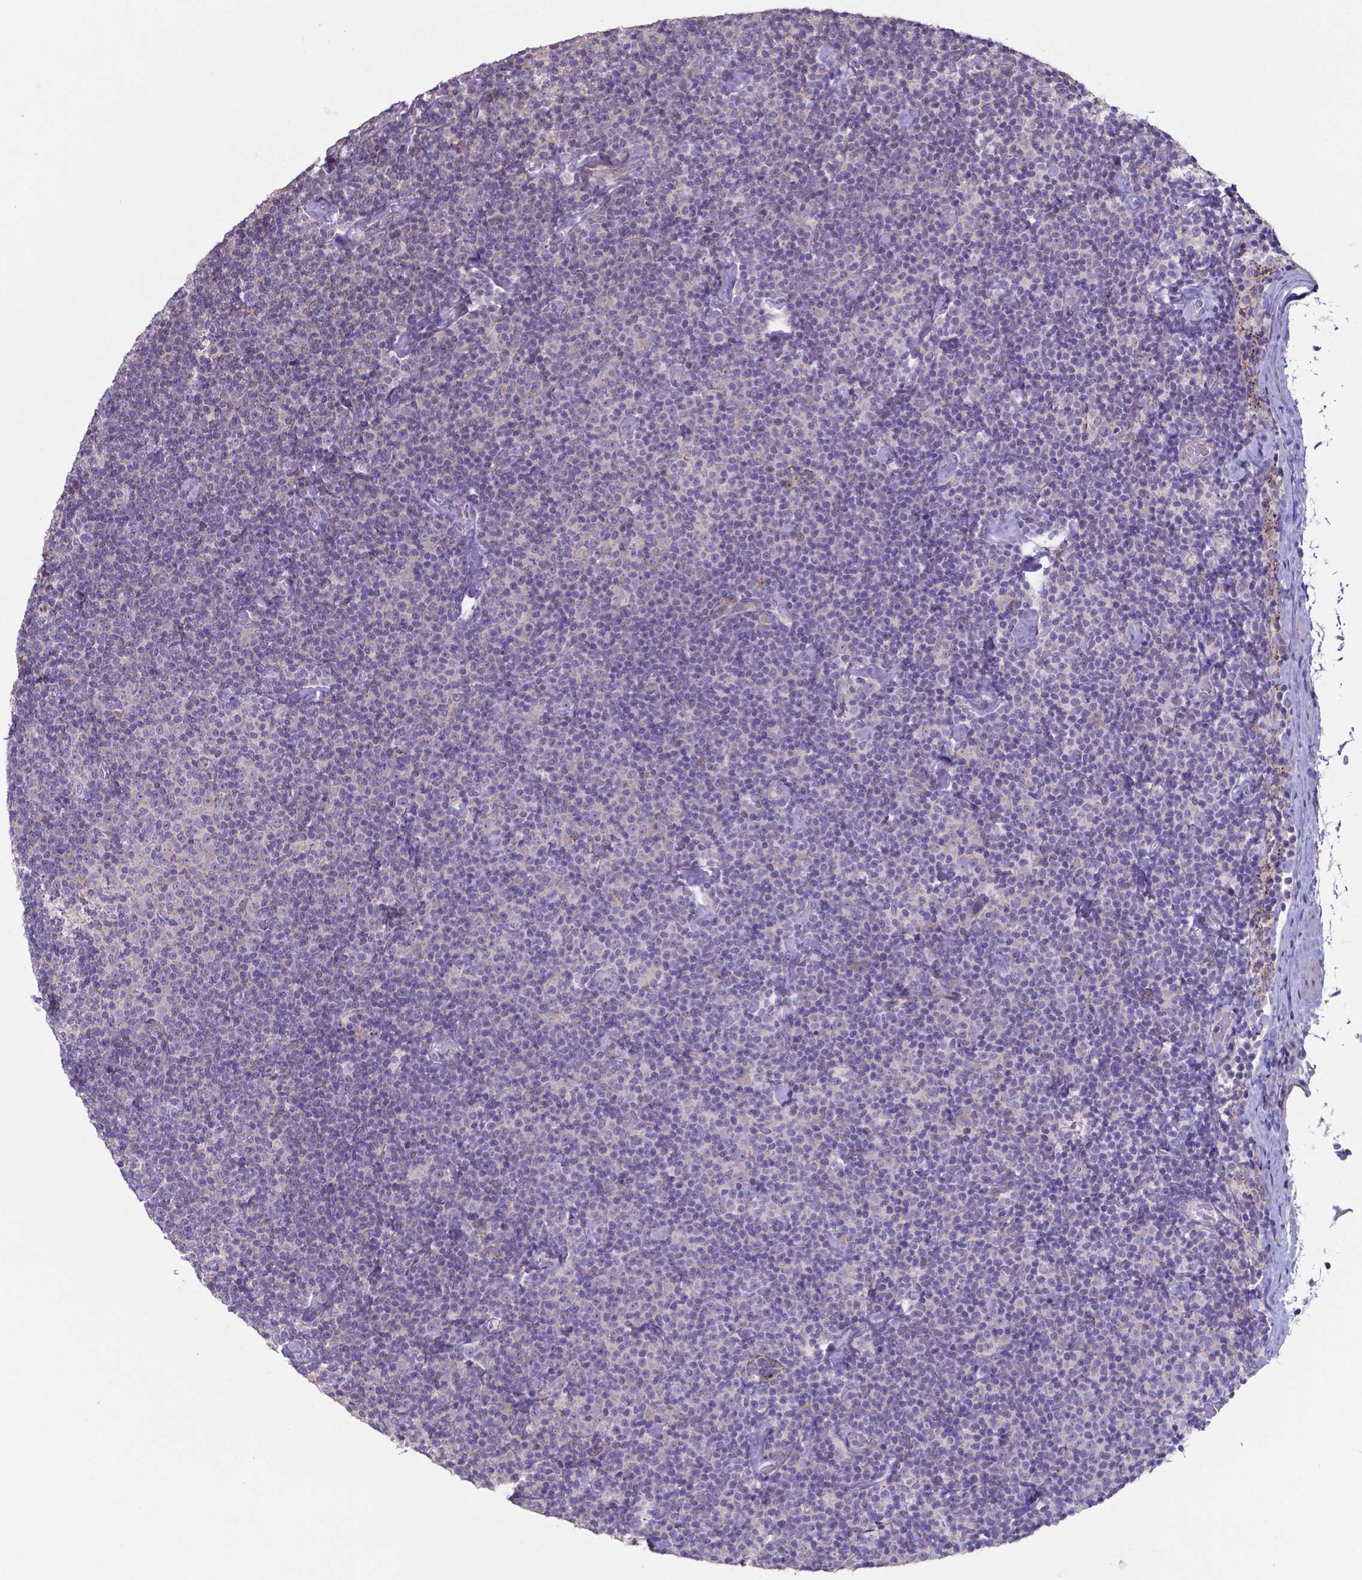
{"staining": {"intensity": "negative", "quantity": "none", "location": "none"}, "tissue": "lymphoma", "cell_type": "Tumor cells", "image_type": "cancer", "snomed": [{"axis": "morphology", "description": "Malignant lymphoma, non-Hodgkin's type, Low grade"}, {"axis": "topography", "description": "Lymph node"}], "caption": "Tumor cells are negative for brown protein staining in low-grade malignant lymphoma, non-Hodgkin's type.", "gene": "TYRO3", "patient": {"sex": "male", "age": 81}}